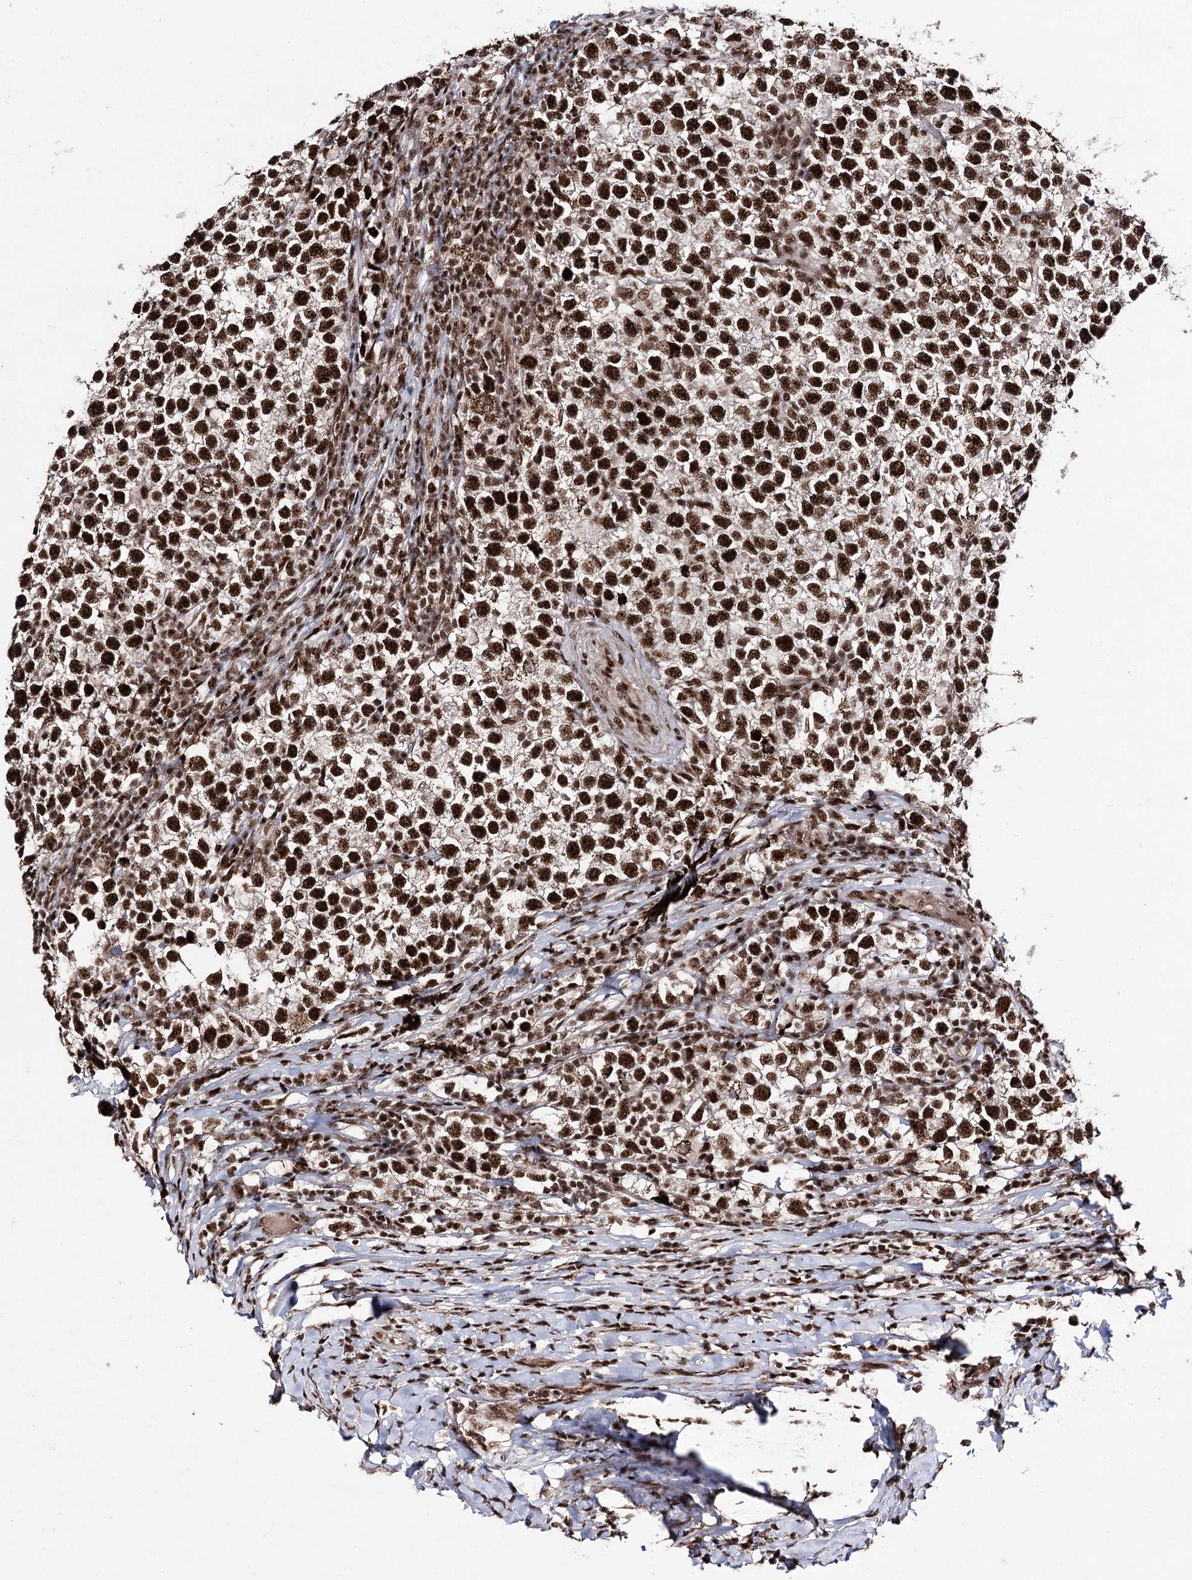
{"staining": {"intensity": "strong", "quantity": ">75%", "location": "nuclear"}, "tissue": "testis cancer", "cell_type": "Tumor cells", "image_type": "cancer", "snomed": [{"axis": "morphology", "description": "Normal tissue, NOS"}, {"axis": "morphology", "description": "Seminoma, NOS"}, {"axis": "topography", "description": "Testis"}], "caption": "Approximately >75% of tumor cells in testis seminoma show strong nuclear protein expression as visualized by brown immunohistochemical staining.", "gene": "PRPF40A", "patient": {"sex": "male", "age": 43}}